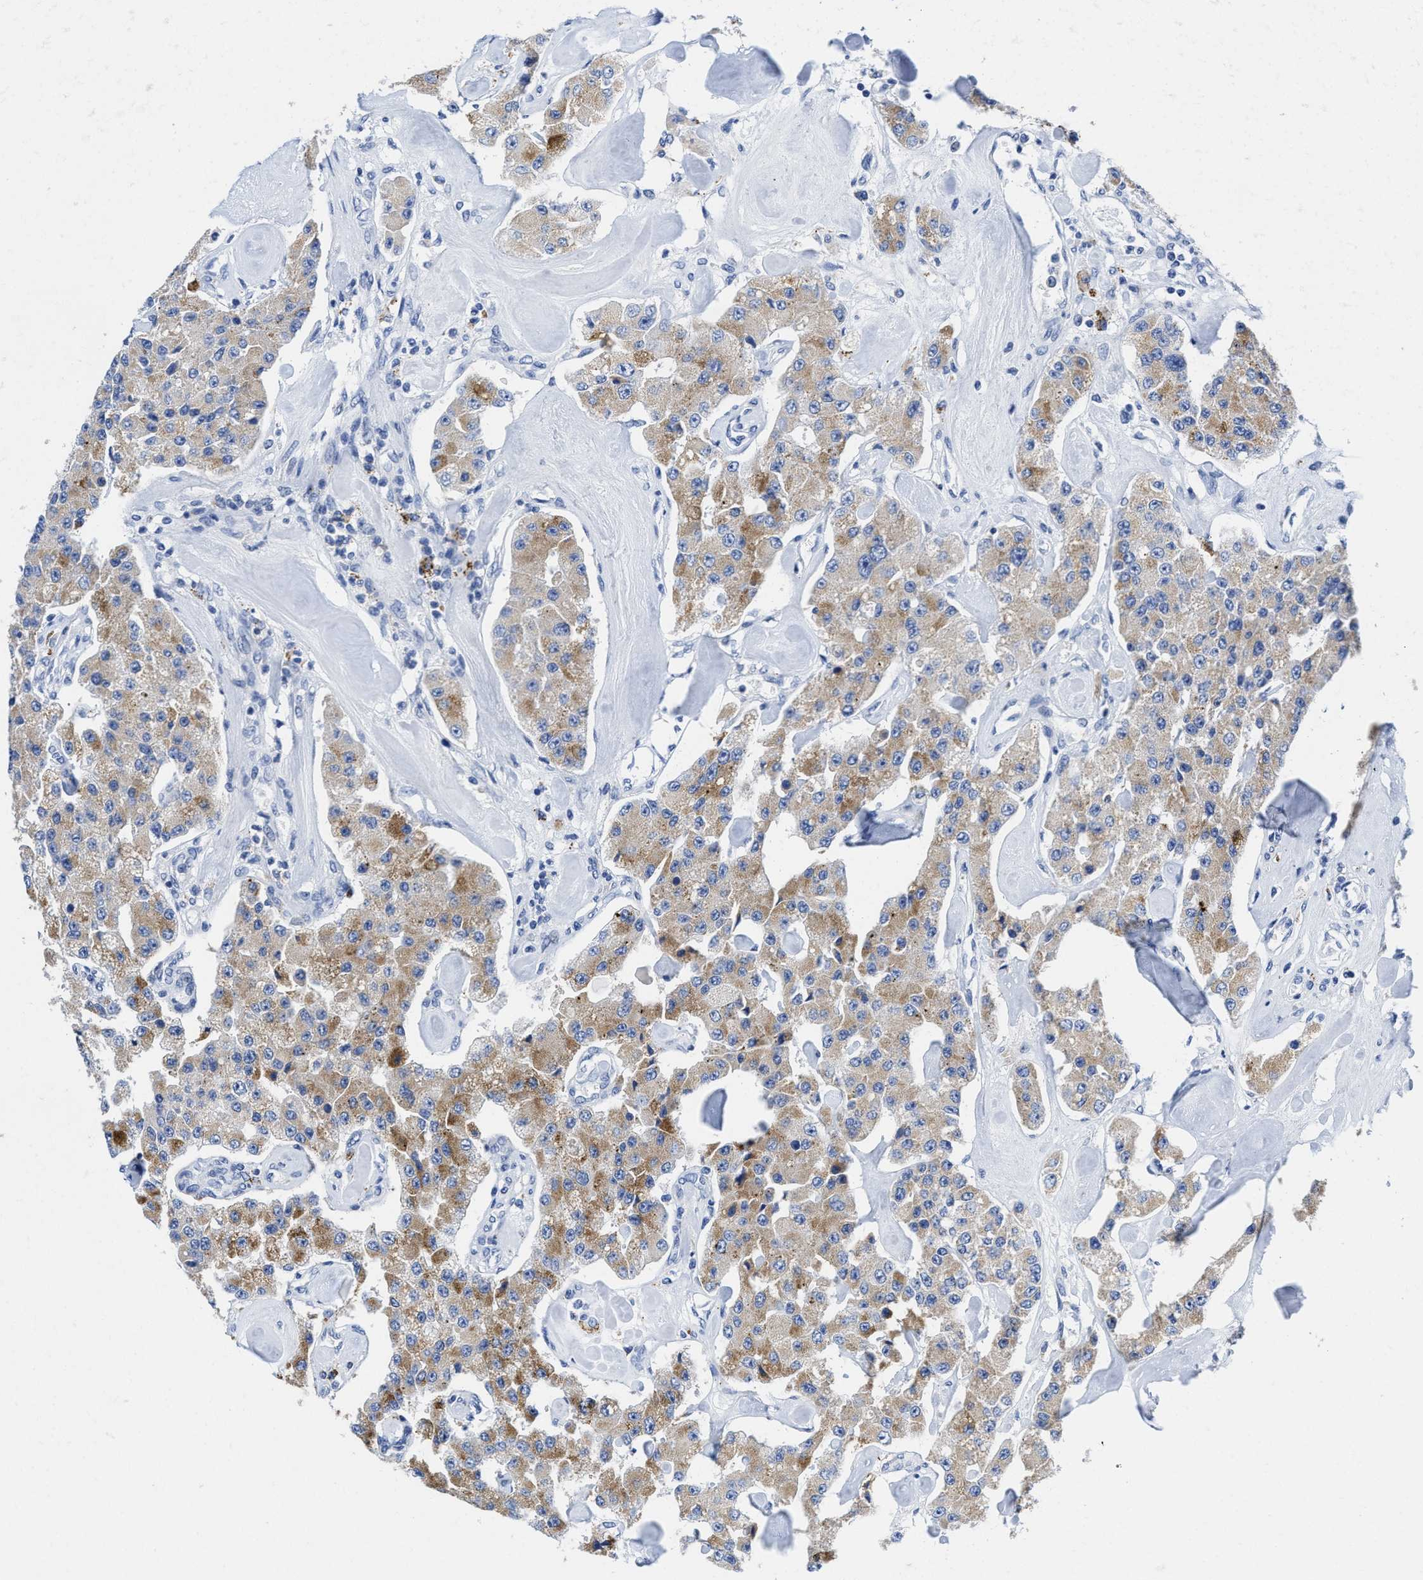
{"staining": {"intensity": "weak", "quantity": ">75%", "location": "cytoplasmic/membranous"}, "tissue": "carcinoid", "cell_type": "Tumor cells", "image_type": "cancer", "snomed": [{"axis": "morphology", "description": "Carcinoid, malignant, NOS"}, {"axis": "topography", "description": "Pancreas"}], "caption": "DAB immunohistochemical staining of human carcinoid (malignant) shows weak cytoplasmic/membranous protein positivity in about >75% of tumor cells.", "gene": "TBRG4", "patient": {"sex": "male", "age": 41}}